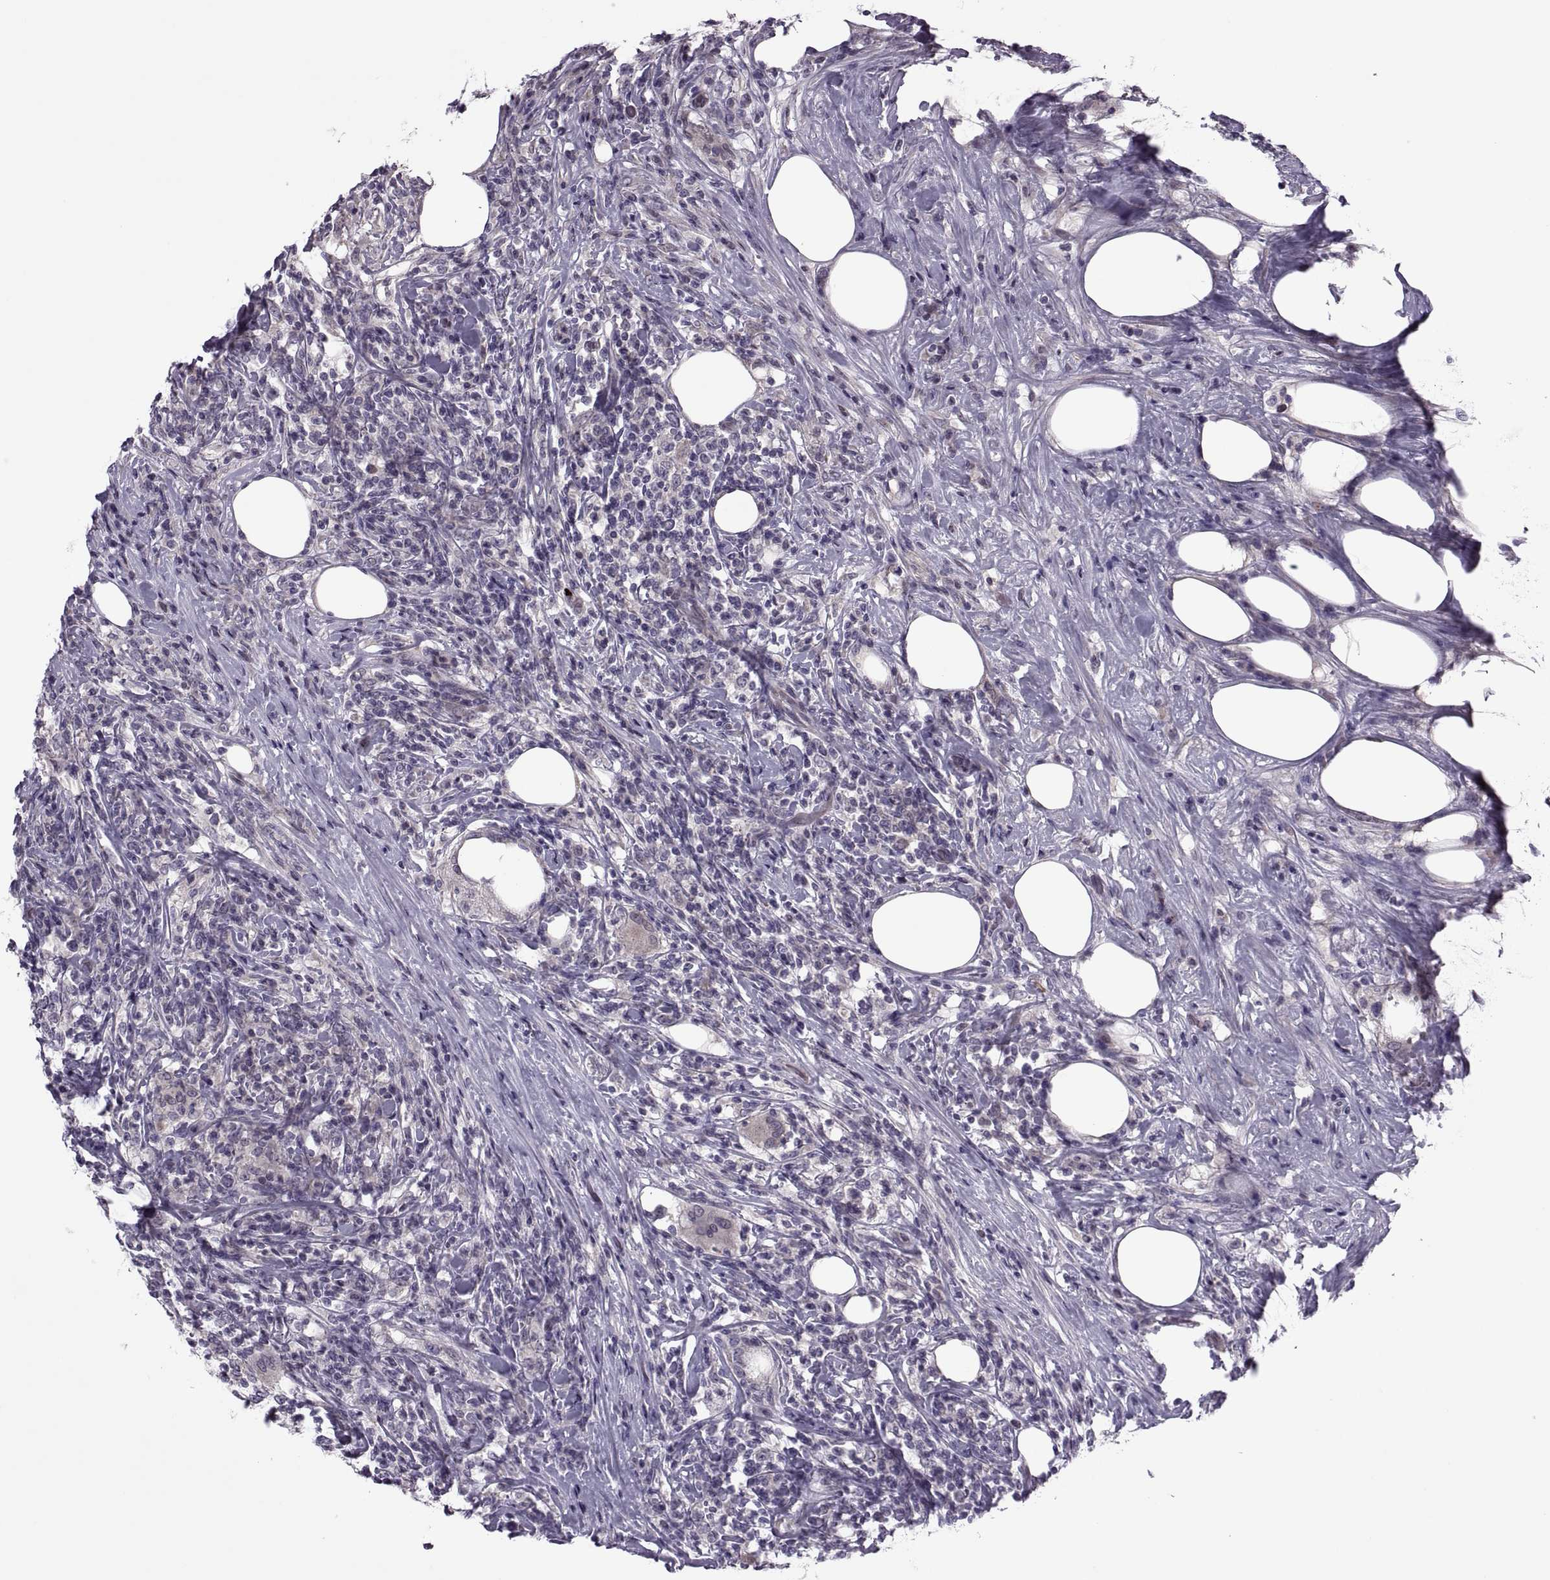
{"staining": {"intensity": "negative", "quantity": "none", "location": "none"}, "tissue": "lymphoma", "cell_type": "Tumor cells", "image_type": "cancer", "snomed": [{"axis": "morphology", "description": "Malignant lymphoma, non-Hodgkin's type, High grade"}, {"axis": "topography", "description": "Lymph node"}], "caption": "This is an immunohistochemistry histopathology image of human lymphoma. There is no staining in tumor cells.", "gene": "ODF3", "patient": {"sex": "female", "age": 84}}